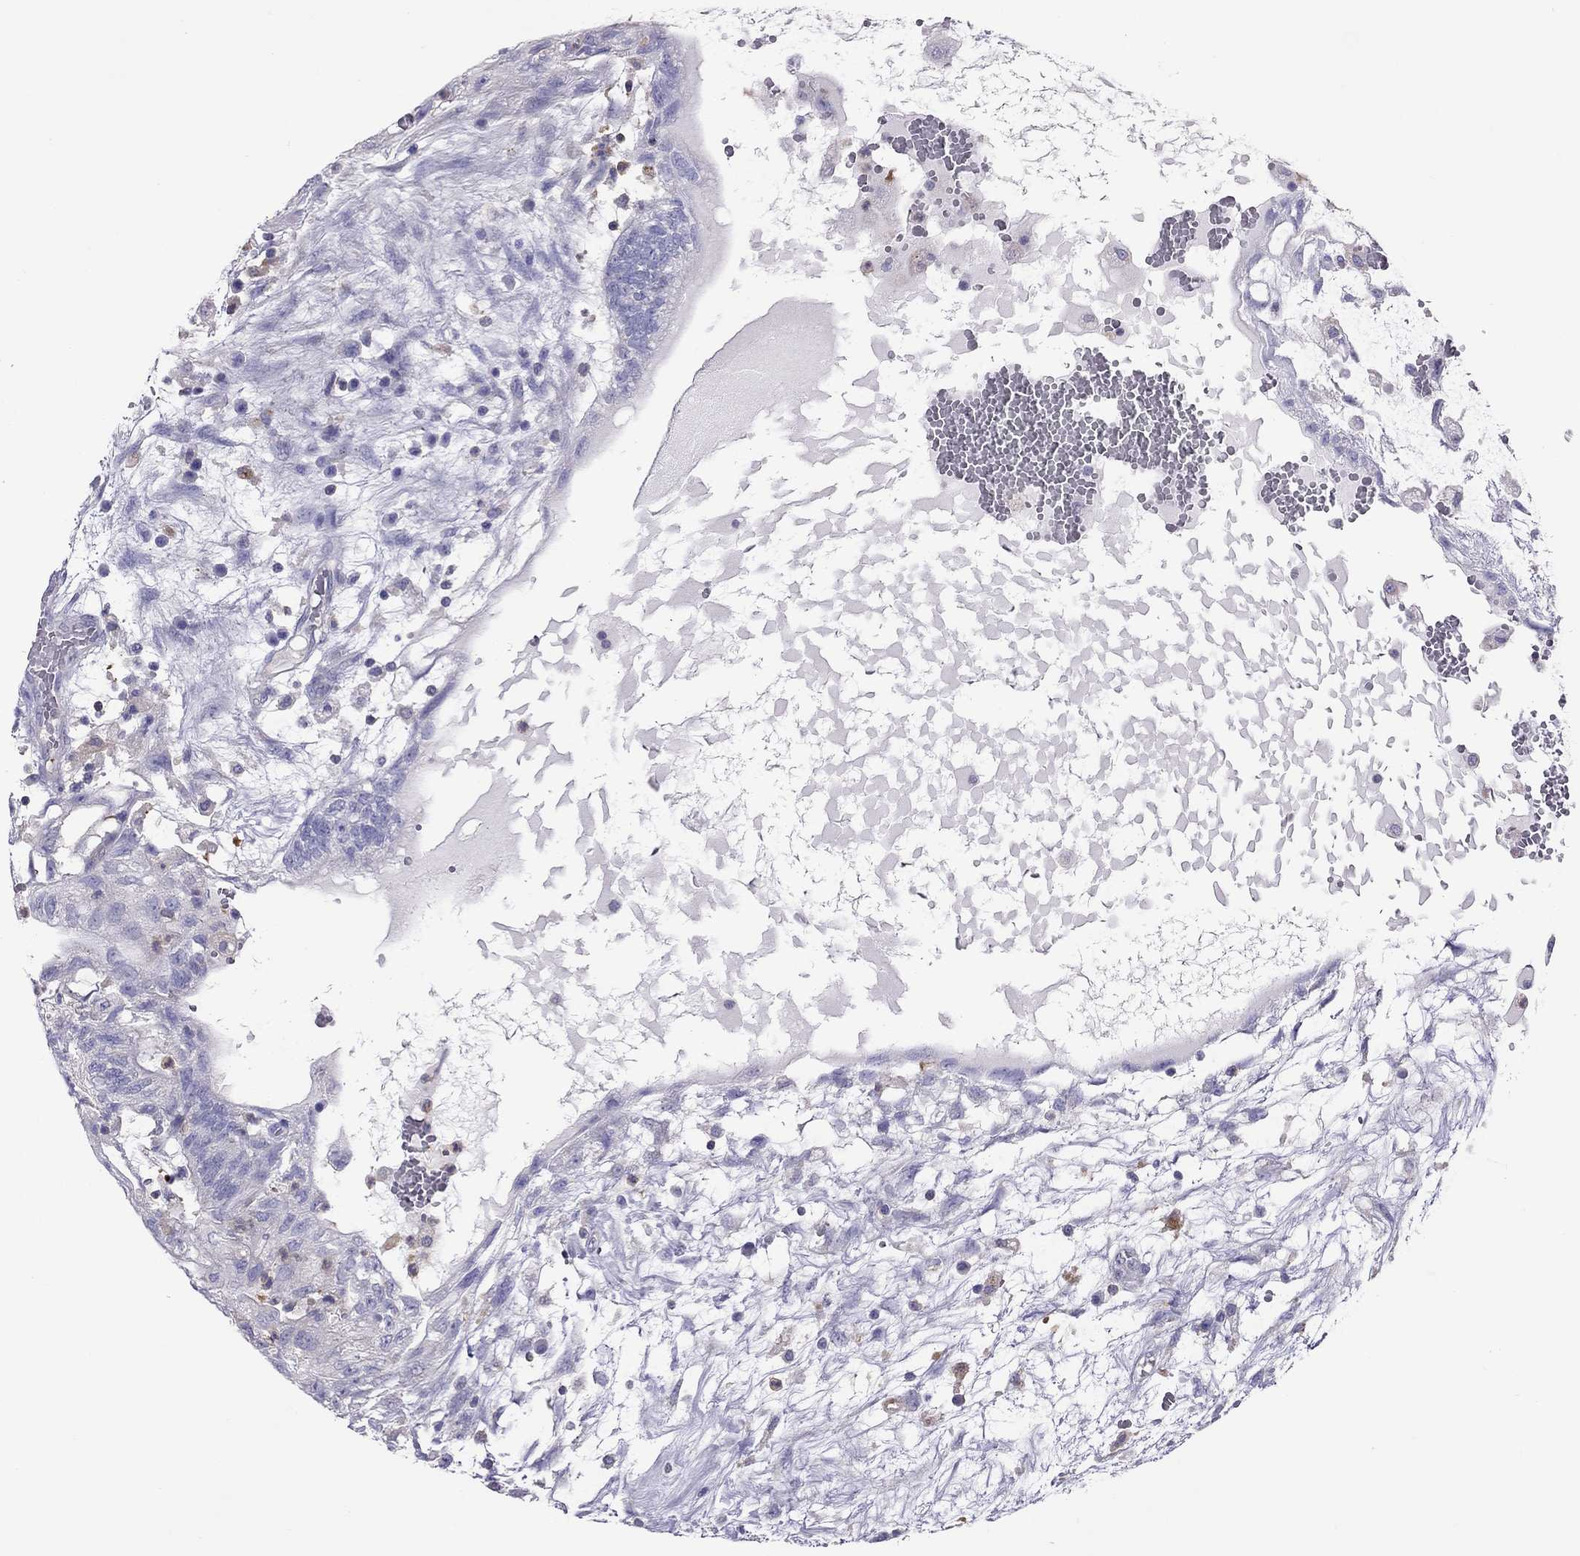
{"staining": {"intensity": "negative", "quantity": "none", "location": "none"}, "tissue": "testis cancer", "cell_type": "Tumor cells", "image_type": "cancer", "snomed": [{"axis": "morphology", "description": "Normal tissue, NOS"}, {"axis": "morphology", "description": "Carcinoma, Embryonal, NOS"}, {"axis": "topography", "description": "Testis"}, {"axis": "topography", "description": "Epididymis"}], "caption": "An image of human testis cancer (embryonal carcinoma) is negative for staining in tumor cells.", "gene": "TEX22", "patient": {"sex": "male", "age": 32}}